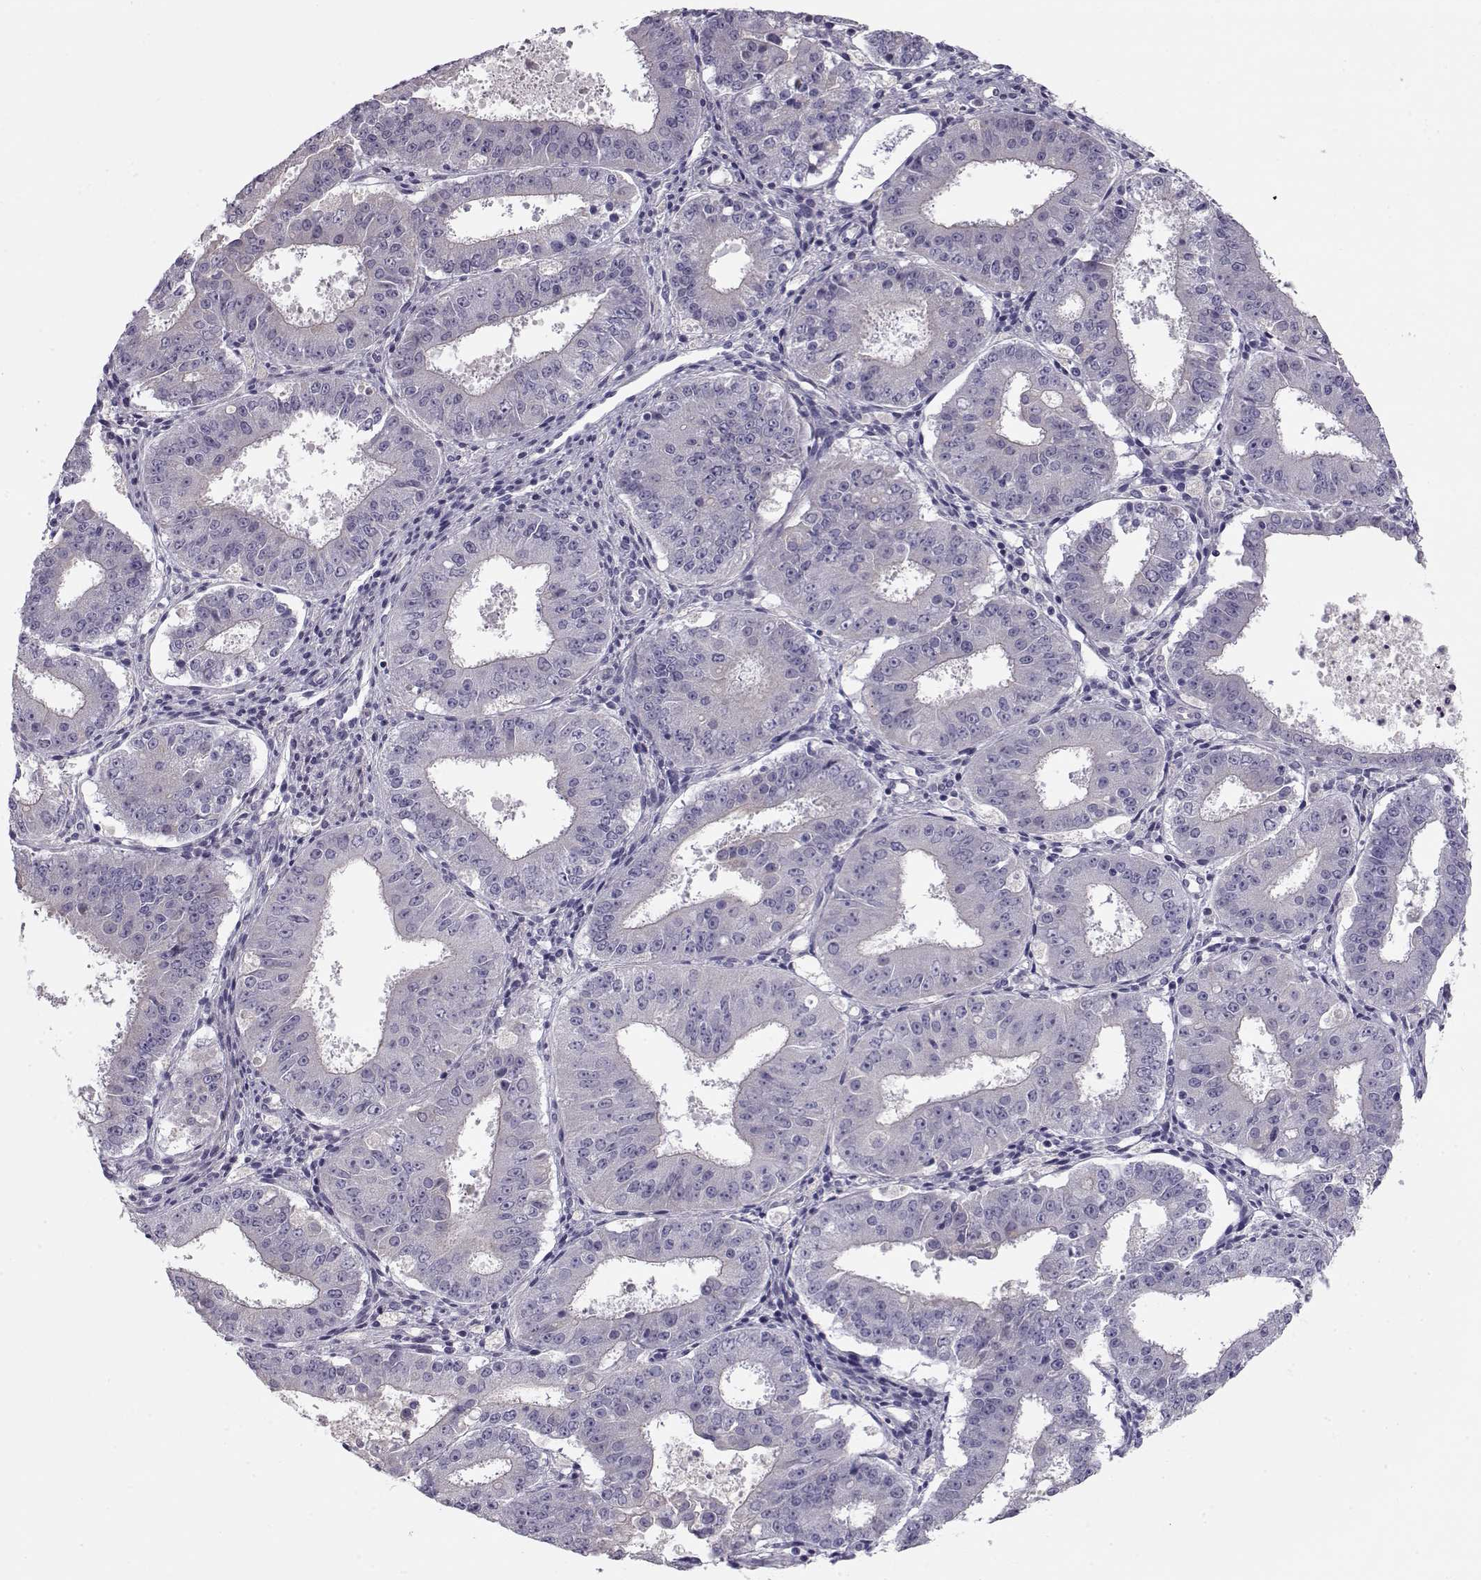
{"staining": {"intensity": "negative", "quantity": "none", "location": "none"}, "tissue": "ovarian cancer", "cell_type": "Tumor cells", "image_type": "cancer", "snomed": [{"axis": "morphology", "description": "Carcinoma, endometroid"}, {"axis": "topography", "description": "Ovary"}], "caption": "The histopathology image demonstrates no staining of tumor cells in endometroid carcinoma (ovarian). (Immunohistochemistry, brightfield microscopy, high magnification).", "gene": "GRK1", "patient": {"sex": "female", "age": 42}}